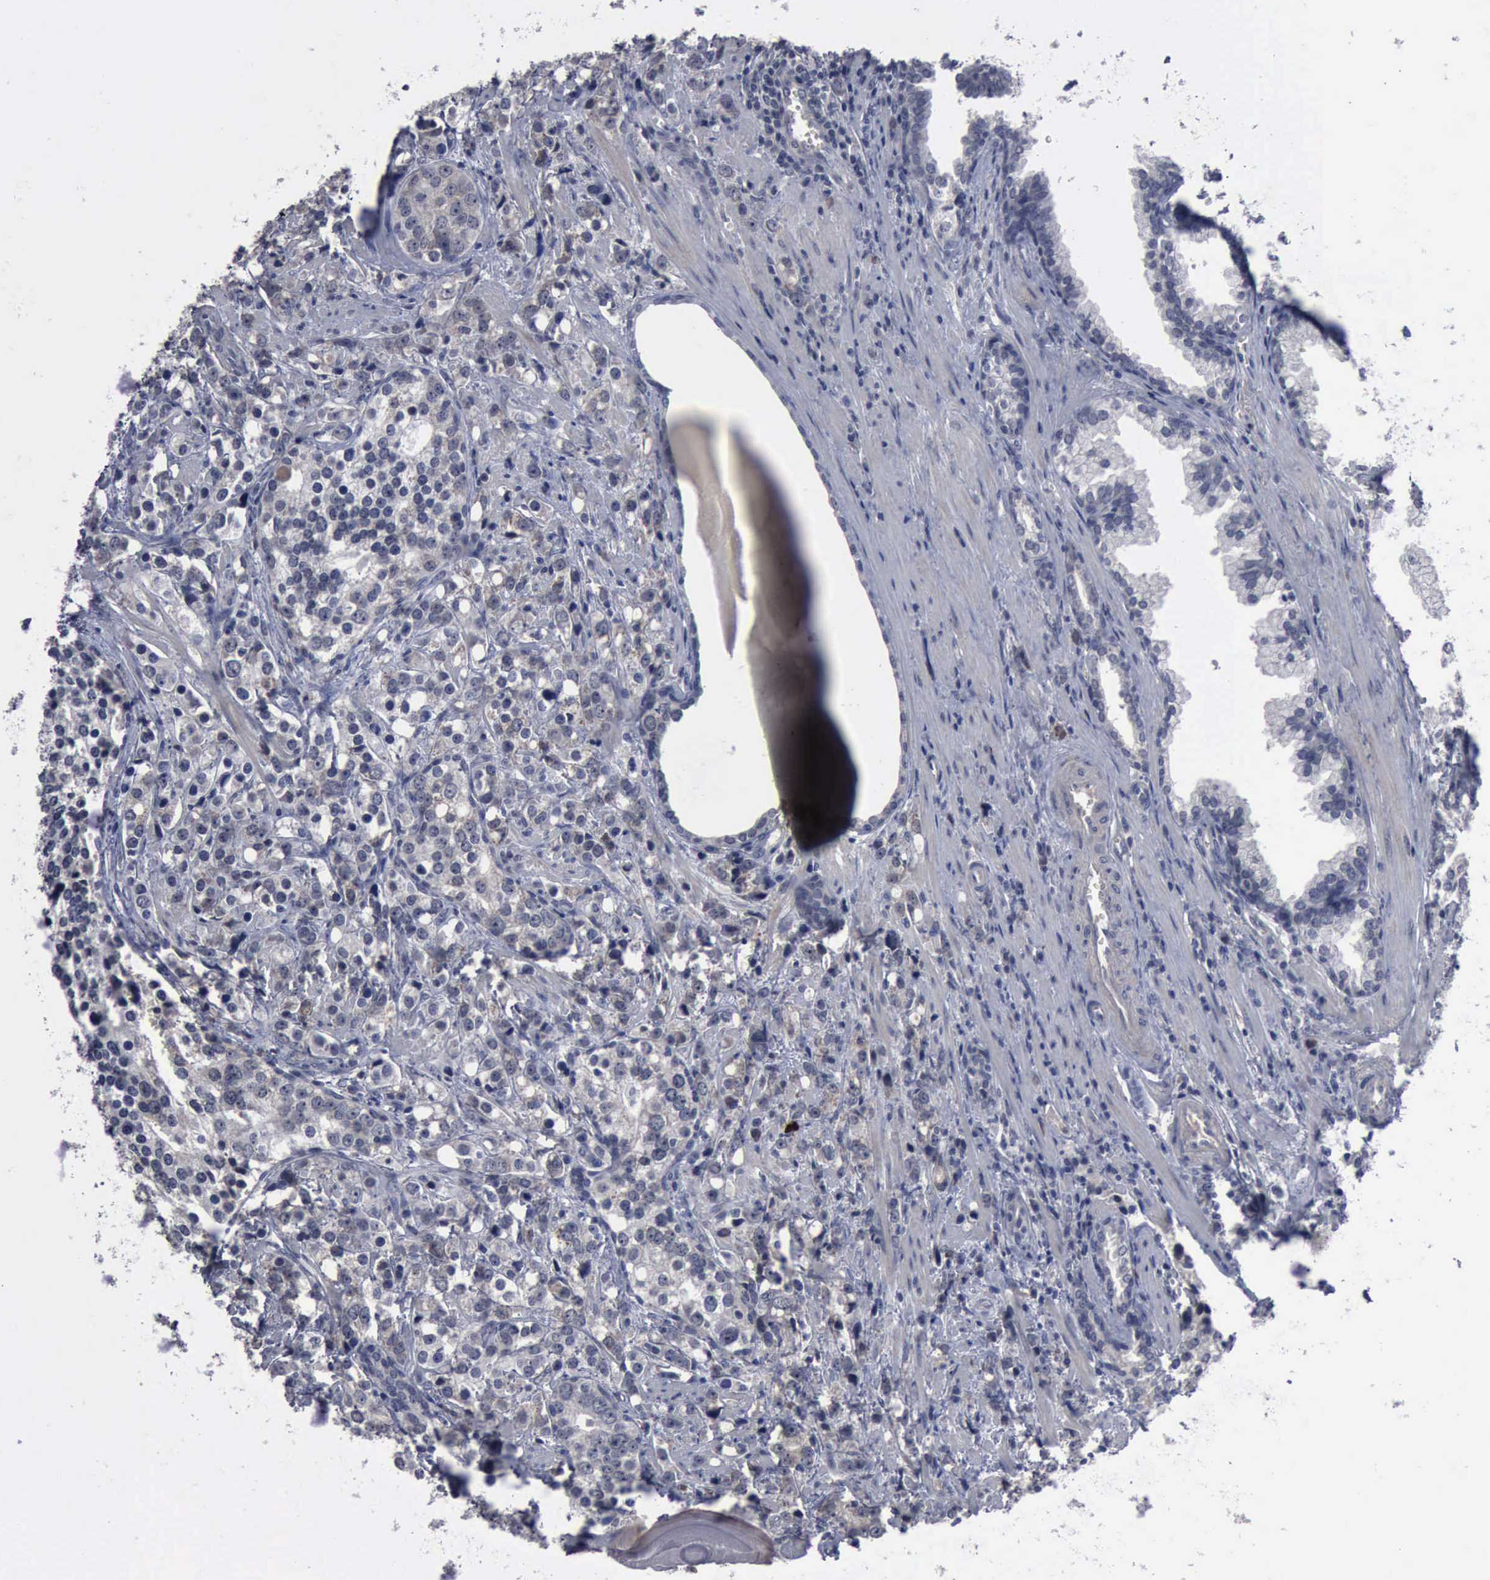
{"staining": {"intensity": "negative", "quantity": "none", "location": "none"}, "tissue": "prostate cancer", "cell_type": "Tumor cells", "image_type": "cancer", "snomed": [{"axis": "morphology", "description": "Adenocarcinoma, High grade"}, {"axis": "topography", "description": "Prostate"}], "caption": "A micrograph of adenocarcinoma (high-grade) (prostate) stained for a protein shows no brown staining in tumor cells. (Stains: DAB (3,3'-diaminobenzidine) IHC with hematoxylin counter stain, Microscopy: brightfield microscopy at high magnification).", "gene": "MYO18B", "patient": {"sex": "male", "age": 71}}